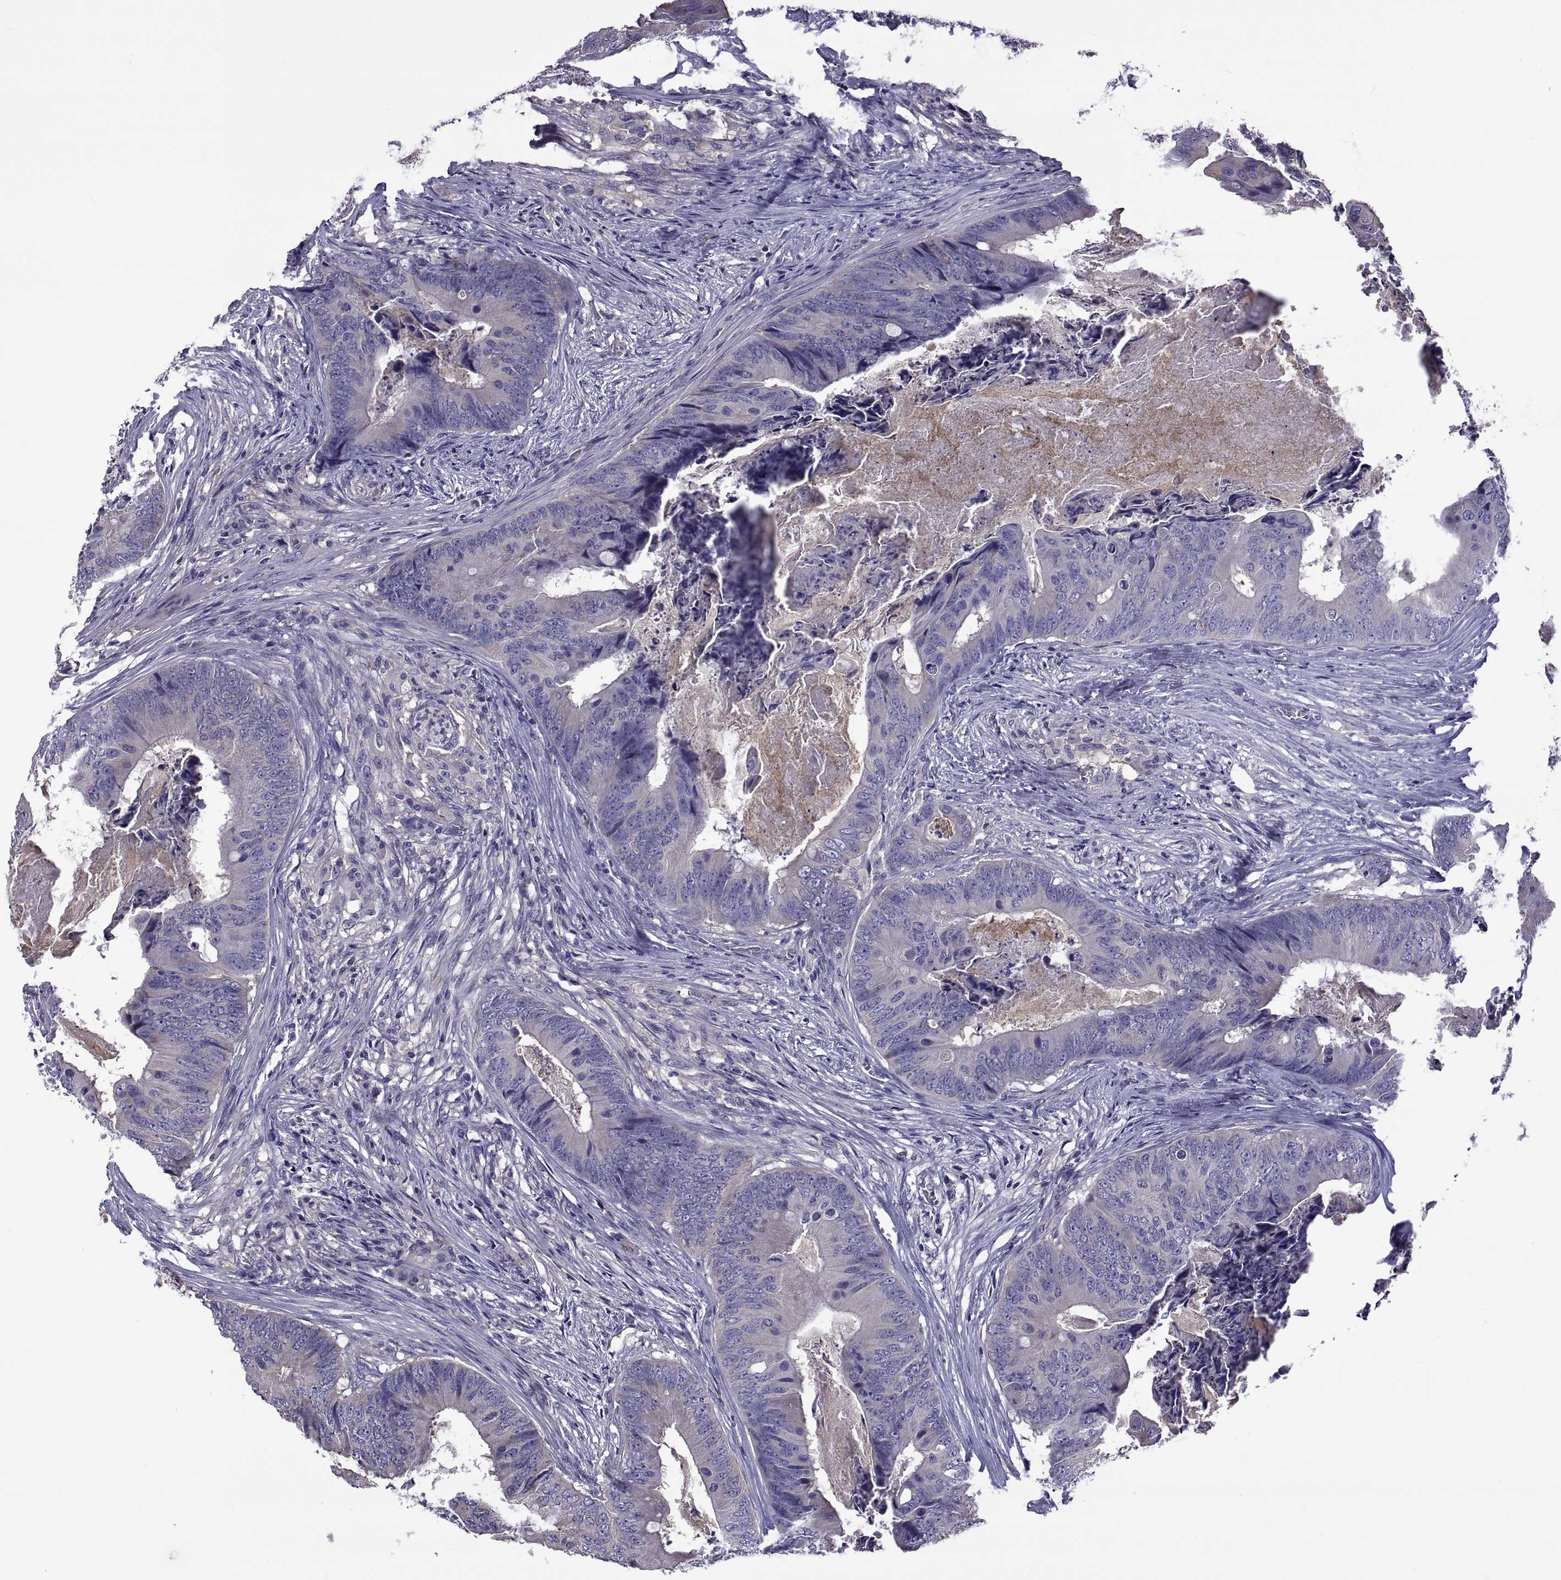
{"staining": {"intensity": "negative", "quantity": "none", "location": "none"}, "tissue": "colorectal cancer", "cell_type": "Tumor cells", "image_type": "cancer", "snomed": [{"axis": "morphology", "description": "Adenocarcinoma, NOS"}, {"axis": "topography", "description": "Colon"}], "caption": "This is a histopathology image of immunohistochemistry (IHC) staining of colorectal cancer, which shows no staining in tumor cells. The staining is performed using DAB (3,3'-diaminobenzidine) brown chromogen with nuclei counter-stained in using hematoxylin.", "gene": "TMC3", "patient": {"sex": "male", "age": 84}}